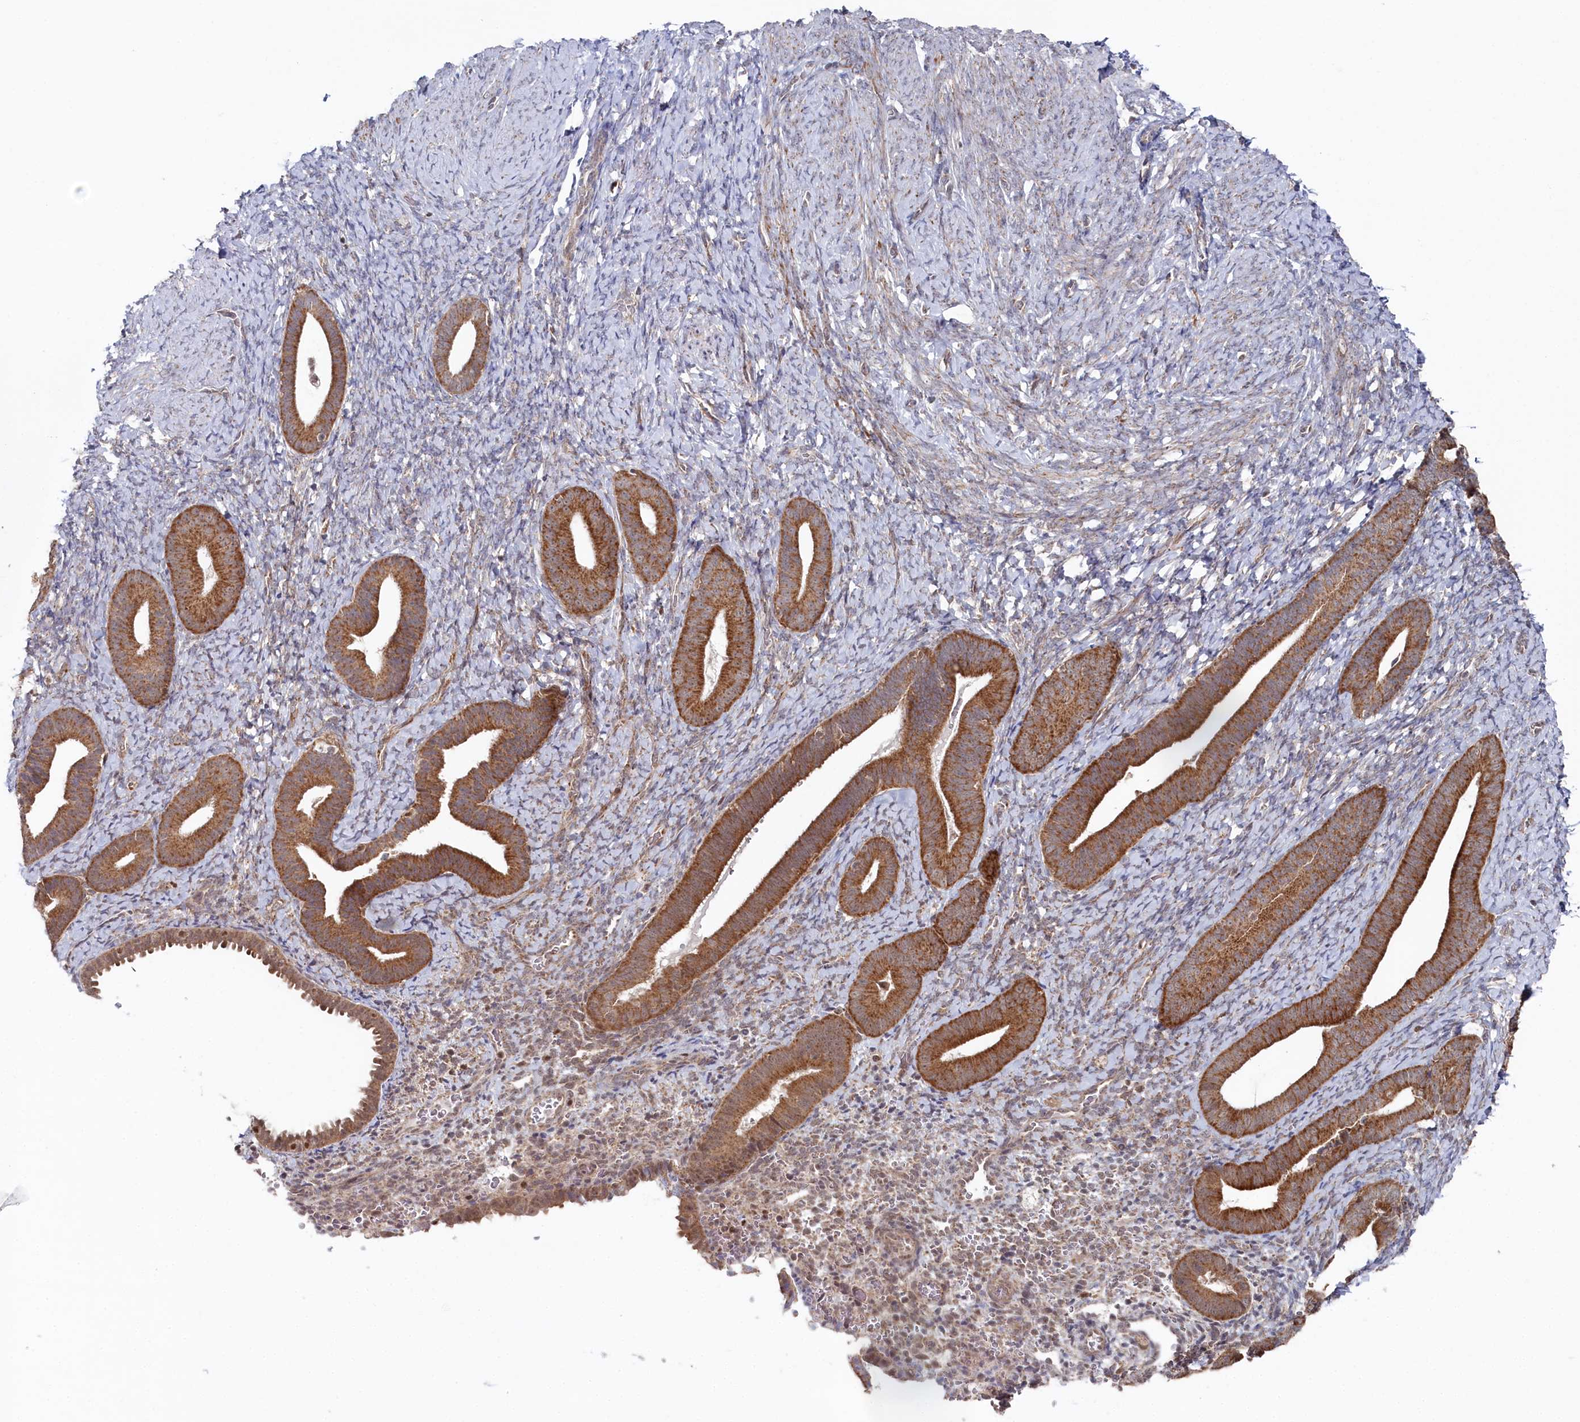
{"staining": {"intensity": "weak", "quantity": "<25%", "location": "cytoplasmic/membranous"}, "tissue": "endometrium", "cell_type": "Cells in endometrial stroma", "image_type": "normal", "snomed": [{"axis": "morphology", "description": "Normal tissue, NOS"}, {"axis": "topography", "description": "Endometrium"}], "caption": "A photomicrograph of human endometrium is negative for staining in cells in endometrial stroma. (Stains: DAB IHC with hematoxylin counter stain, Microscopy: brightfield microscopy at high magnification).", "gene": "WAPL", "patient": {"sex": "female", "age": 65}}